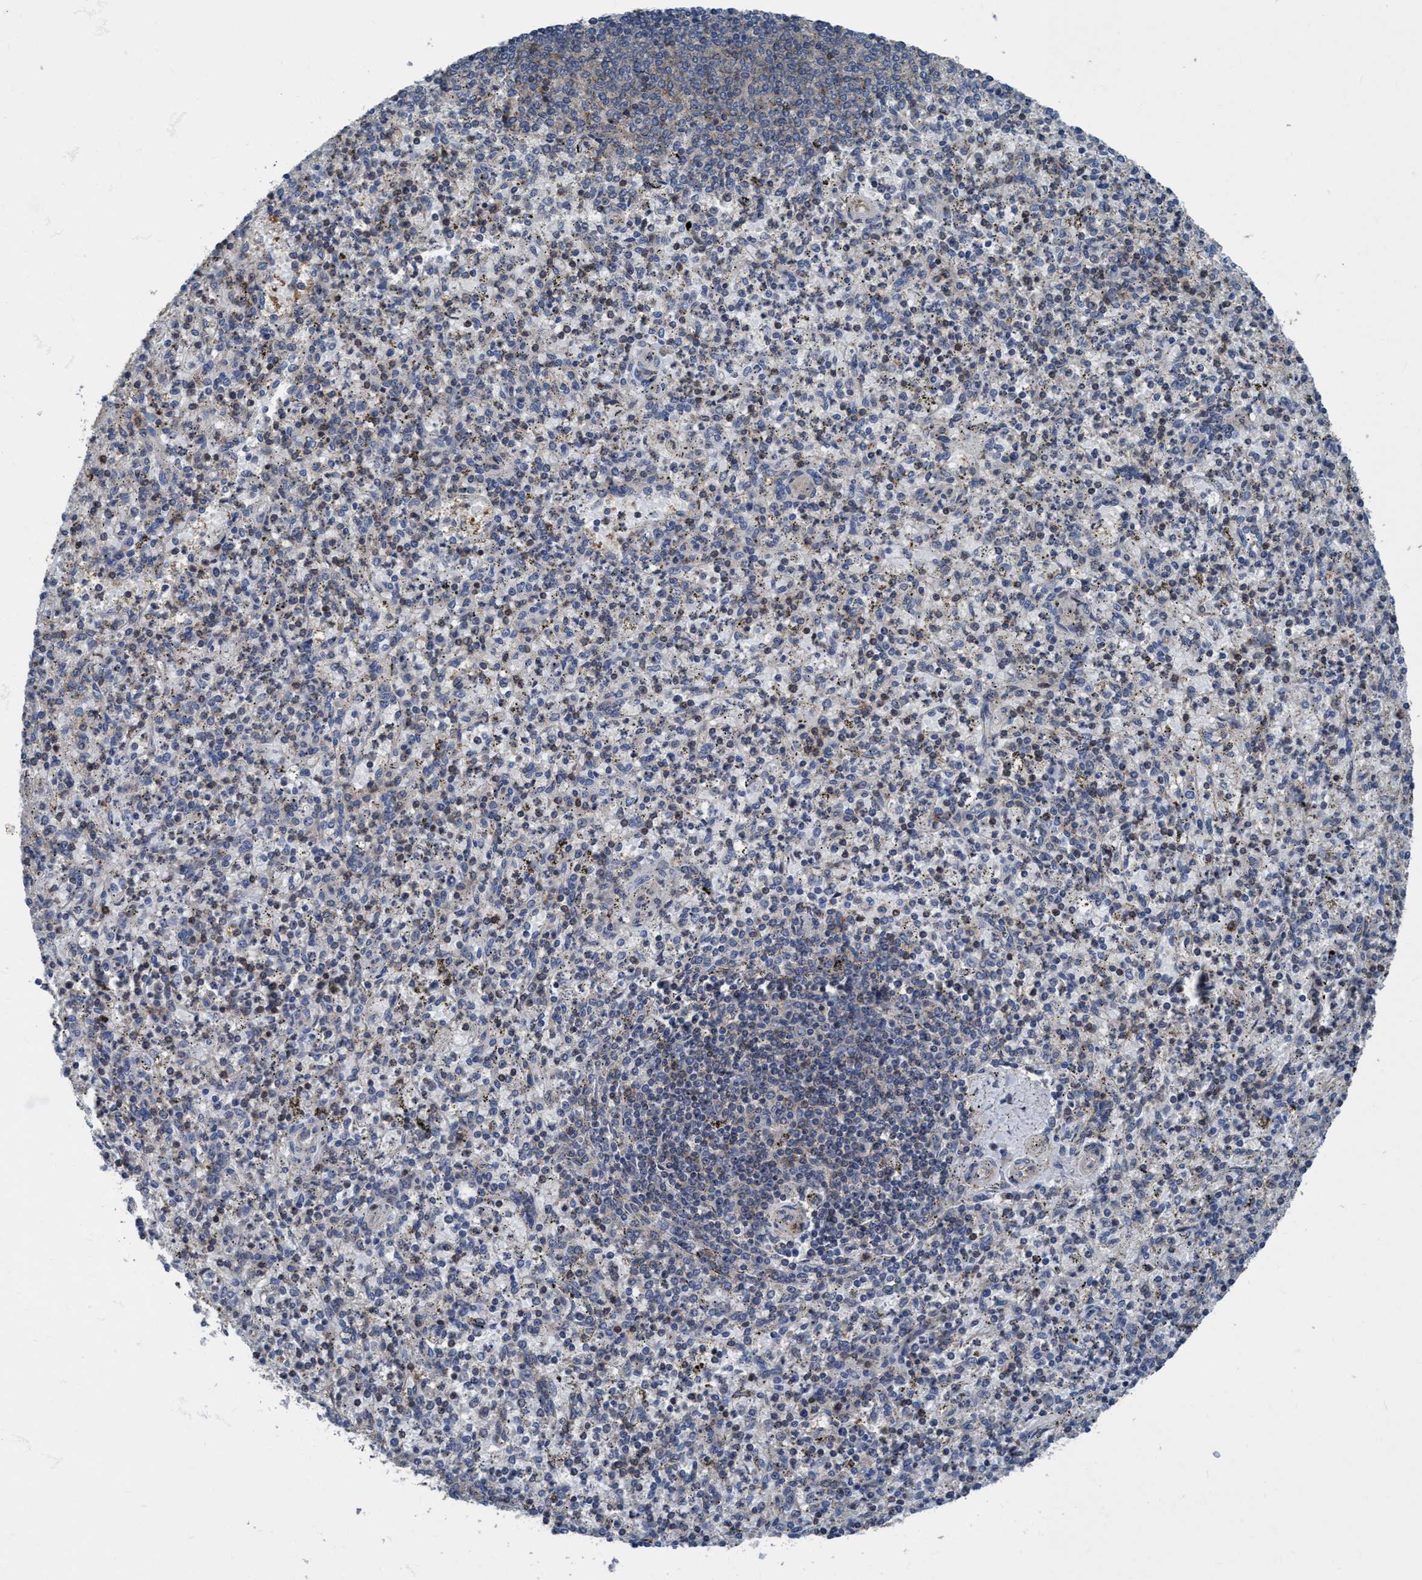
{"staining": {"intensity": "moderate", "quantity": "<25%", "location": "cytoplasmic/membranous"}, "tissue": "spleen", "cell_type": "Cells in red pulp", "image_type": "normal", "snomed": [{"axis": "morphology", "description": "Normal tissue, NOS"}, {"axis": "topography", "description": "Spleen"}], "caption": "Normal spleen exhibits moderate cytoplasmic/membranous positivity in about <25% of cells in red pulp.", "gene": "NMT1", "patient": {"sex": "male", "age": 72}}